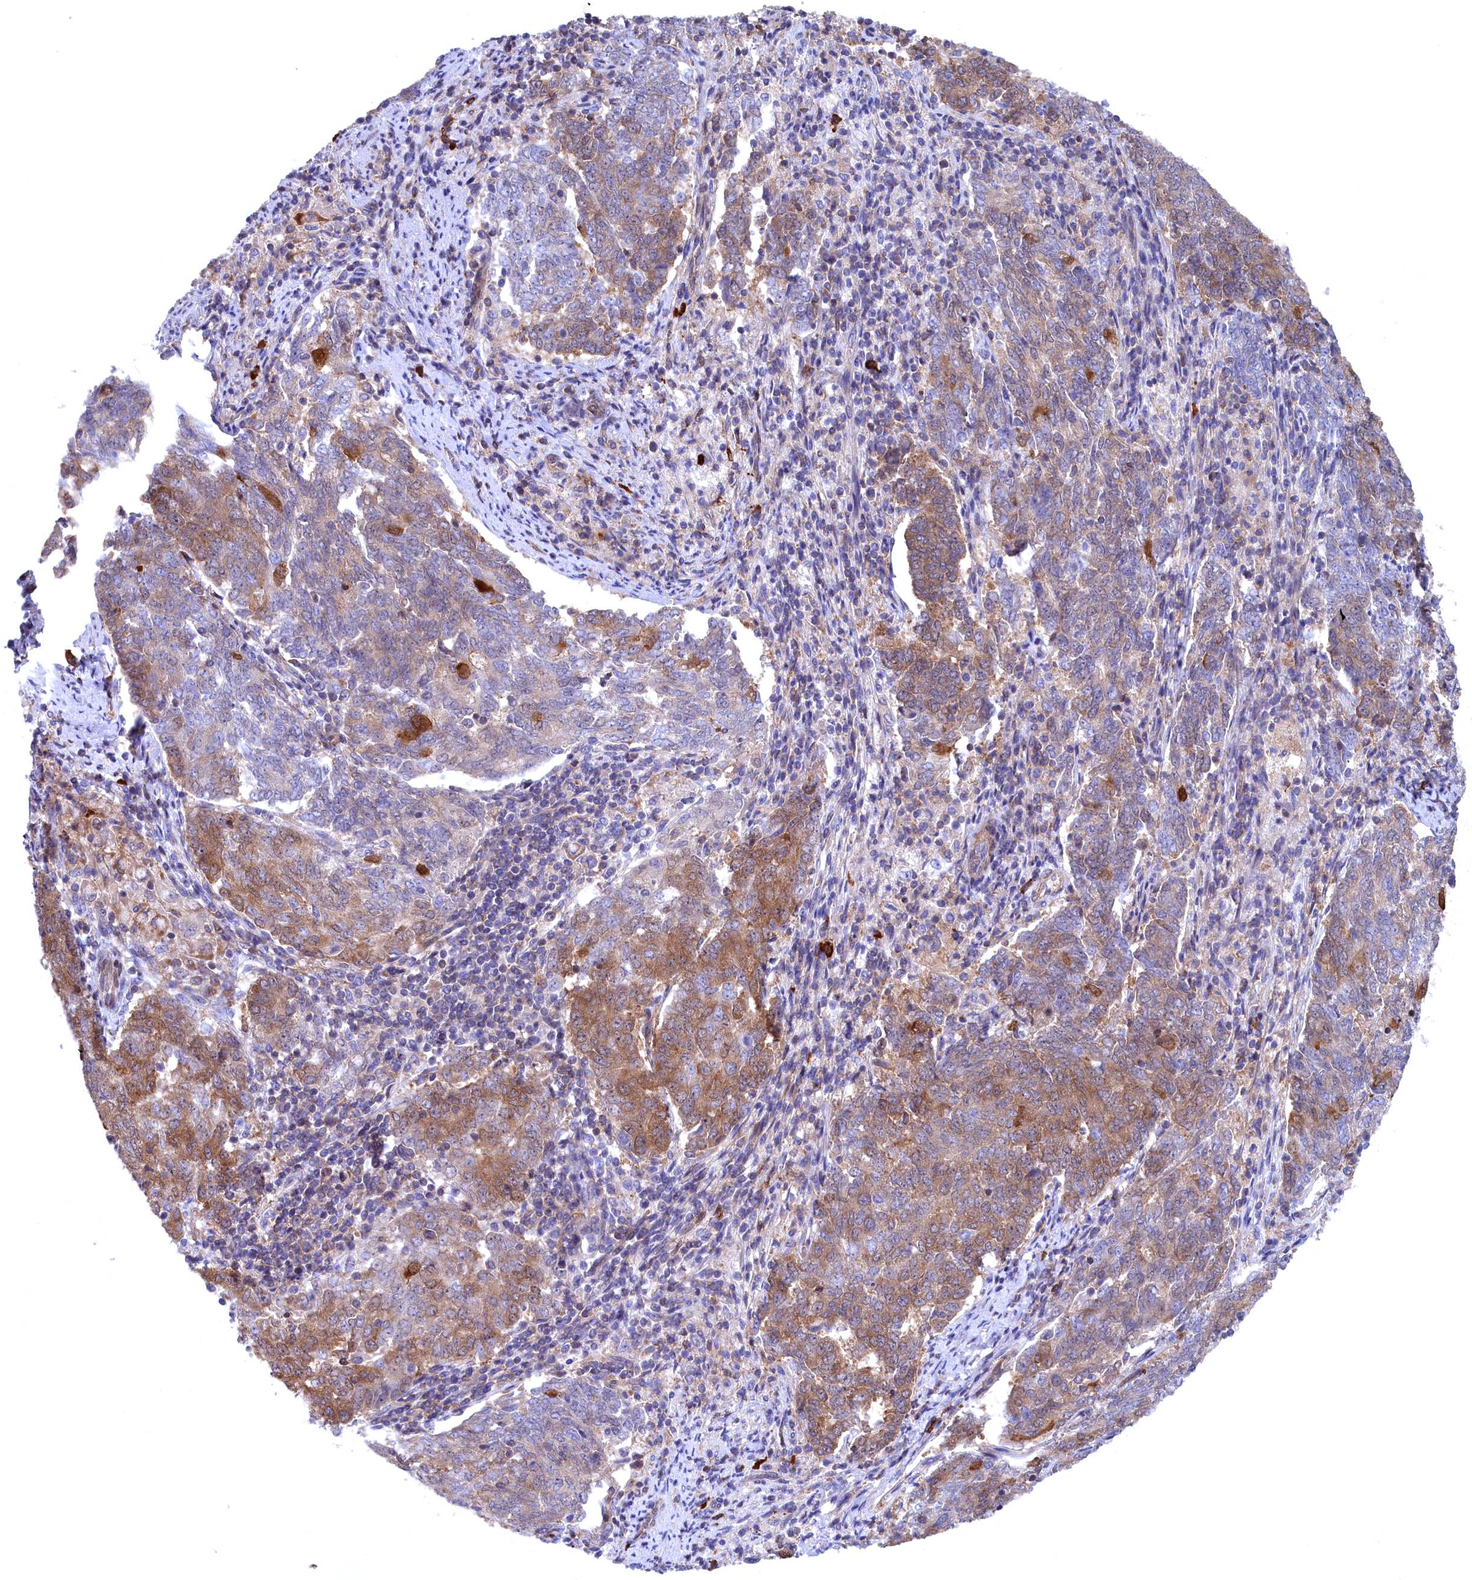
{"staining": {"intensity": "moderate", "quantity": "25%-75%", "location": "cytoplasmic/membranous"}, "tissue": "endometrial cancer", "cell_type": "Tumor cells", "image_type": "cancer", "snomed": [{"axis": "morphology", "description": "Adenocarcinoma, NOS"}, {"axis": "topography", "description": "Endometrium"}], "caption": "High-power microscopy captured an immunohistochemistry photomicrograph of endometrial cancer (adenocarcinoma), revealing moderate cytoplasmic/membranous expression in approximately 25%-75% of tumor cells.", "gene": "JPT2", "patient": {"sex": "female", "age": 80}}